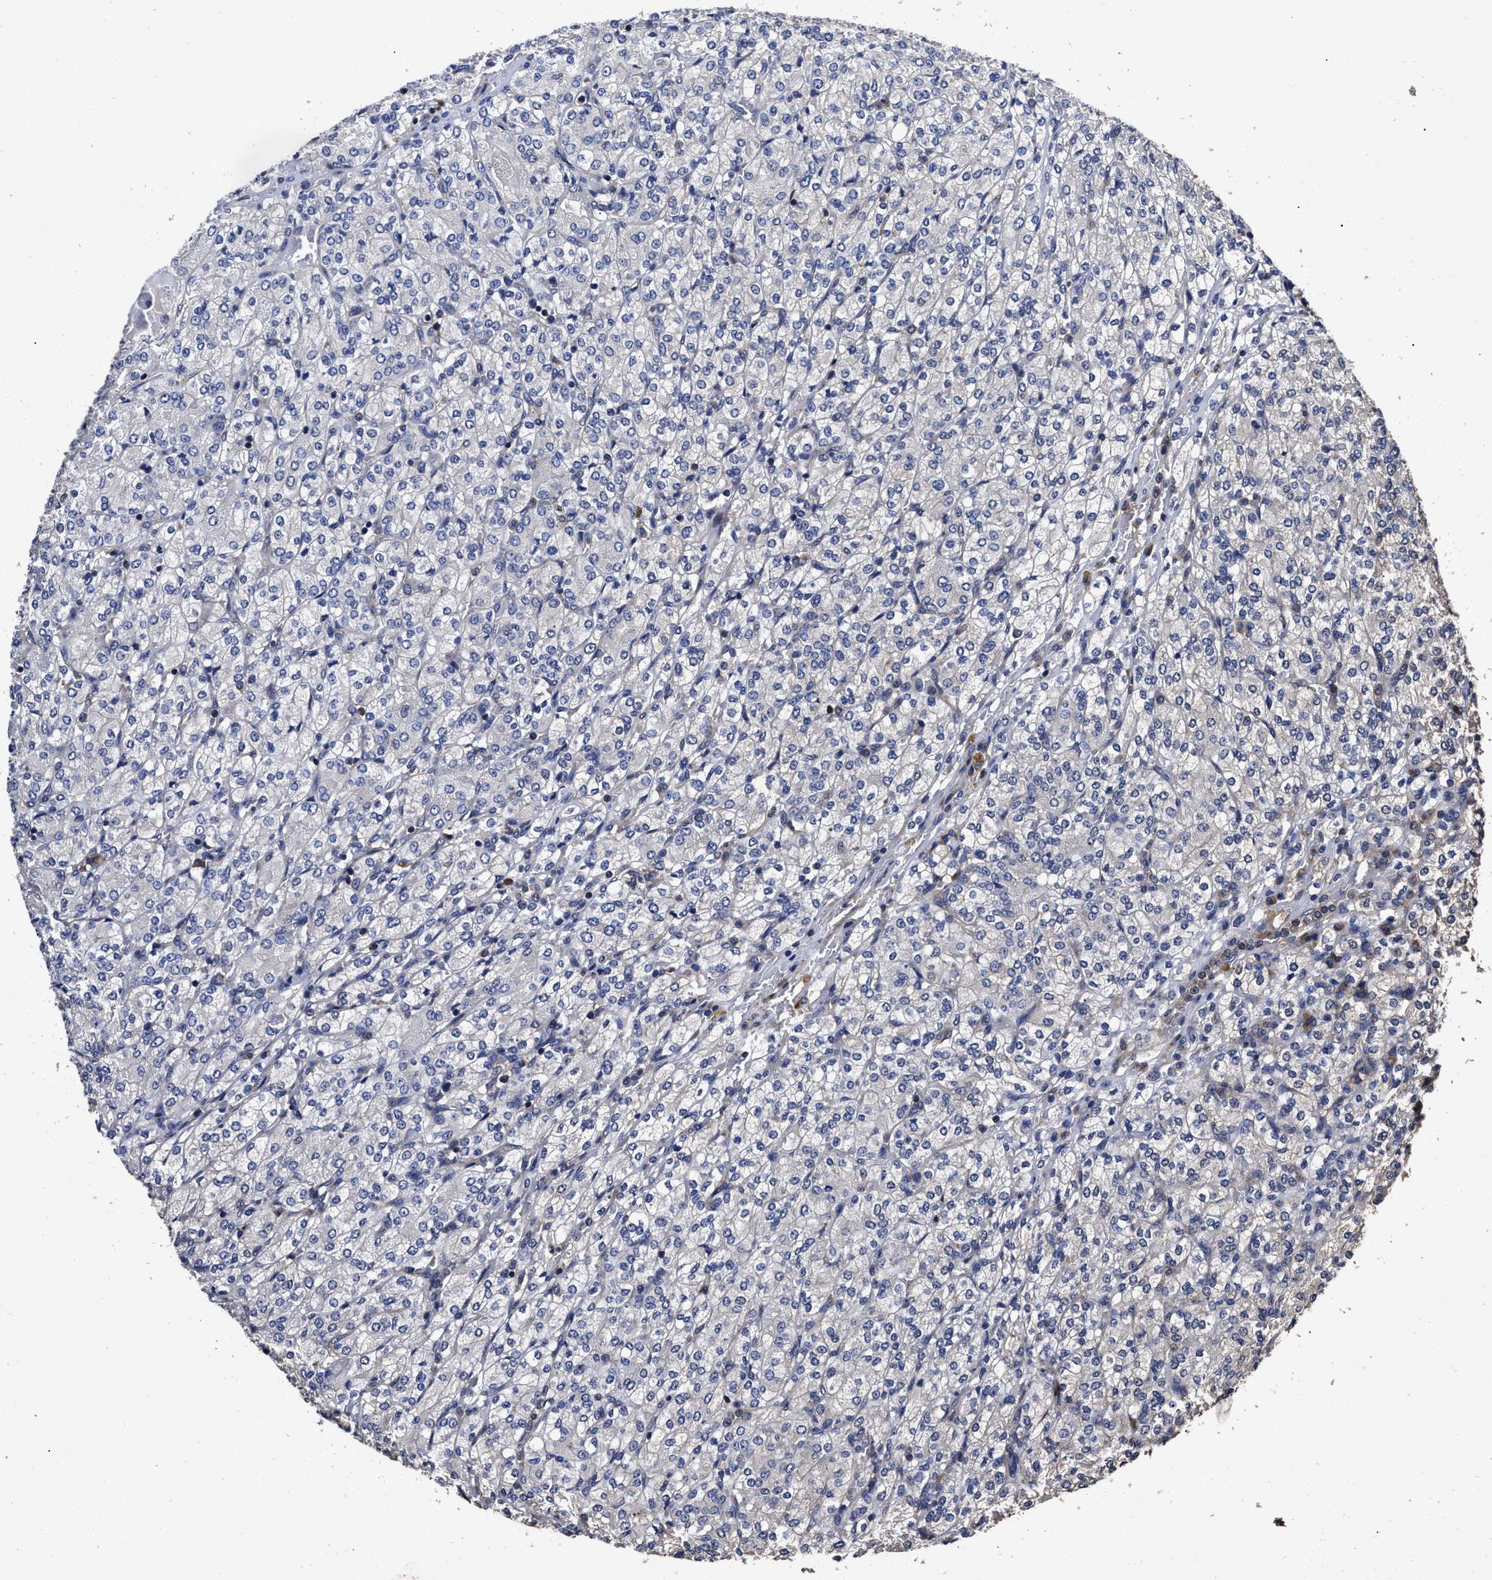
{"staining": {"intensity": "weak", "quantity": "<25%", "location": "cytoplasmic/membranous"}, "tissue": "renal cancer", "cell_type": "Tumor cells", "image_type": "cancer", "snomed": [{"axis": "morphology", "description": "Adenocarcinoma, NOS"}, {"axis": "topography", "description": "Kidney"}], "caption": "This image is of renal cancer stained with IHC to label a protein in brown with the nuclei are counter-stained blue. There is no expression in tumor cells. The staining was performed using DAB (3,3'-diaminobenzidine) to visualize the protein expression in brown, while the nuclei were stained in blue with hematoxylin (Magnification: 20x).", "gene": "AVEN", "patient": {"sex": "male", "age": 77}}